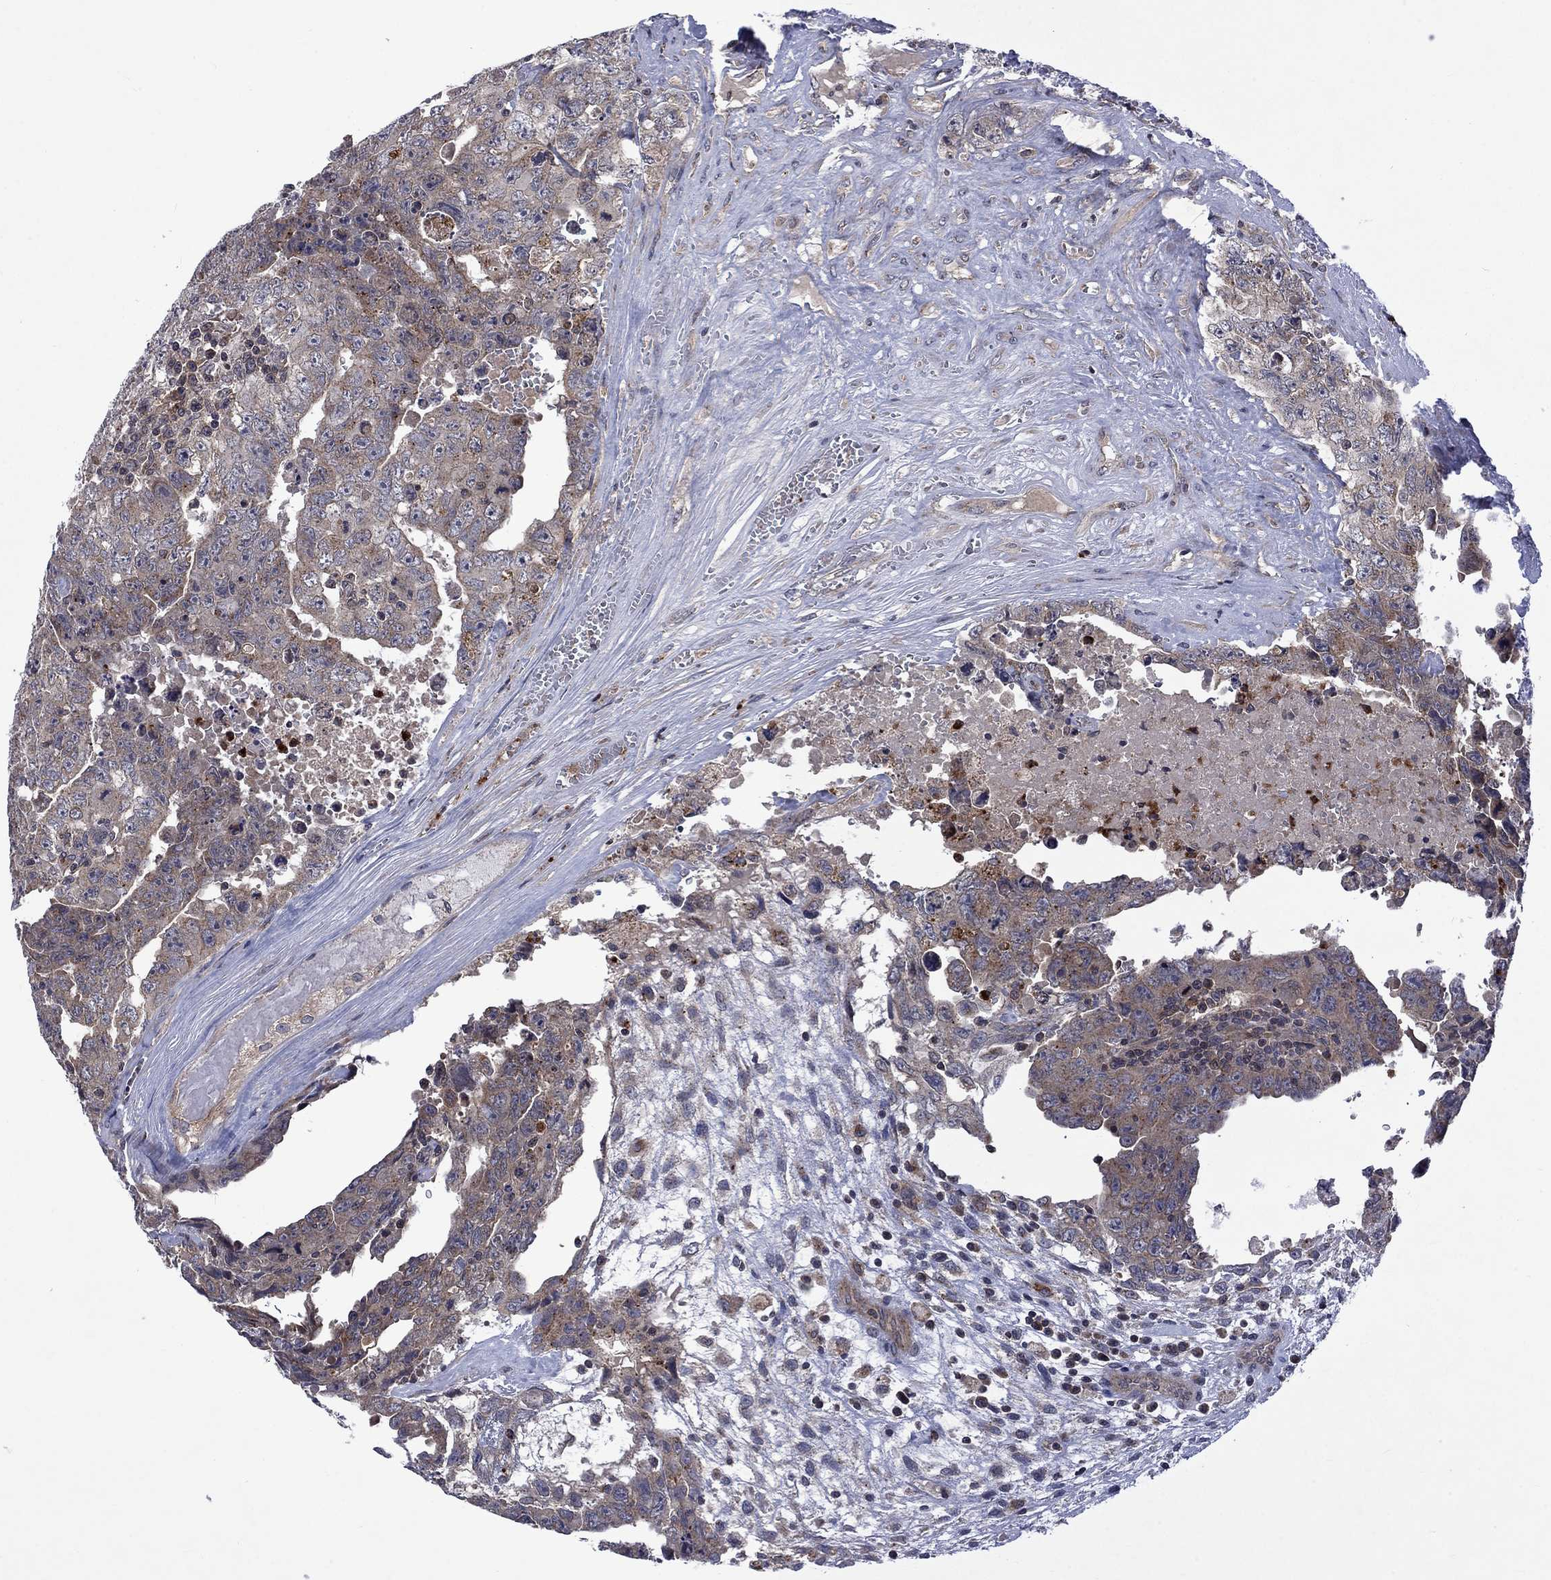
{"staining": {"intensity": "weak", "quantity": ">75%", "location": "cytoplasmic/membranous"}, "tissue": "testis cancer", "cell_type": "Tumor cells", "image_type": "cancer", "snomed": [{"axis": "morphology", "description": "Carcinoma, Embryonal, NOS"}, {"axis": "topography", "description": "Testis"}], "caption": "Tumor cells show weak cytoplasmic/membranous expression in approximately >75% of cells in testis embryonal carcinoma.", "gene": "TMEM33", "patient": {"sex": "male", "age": 24}}